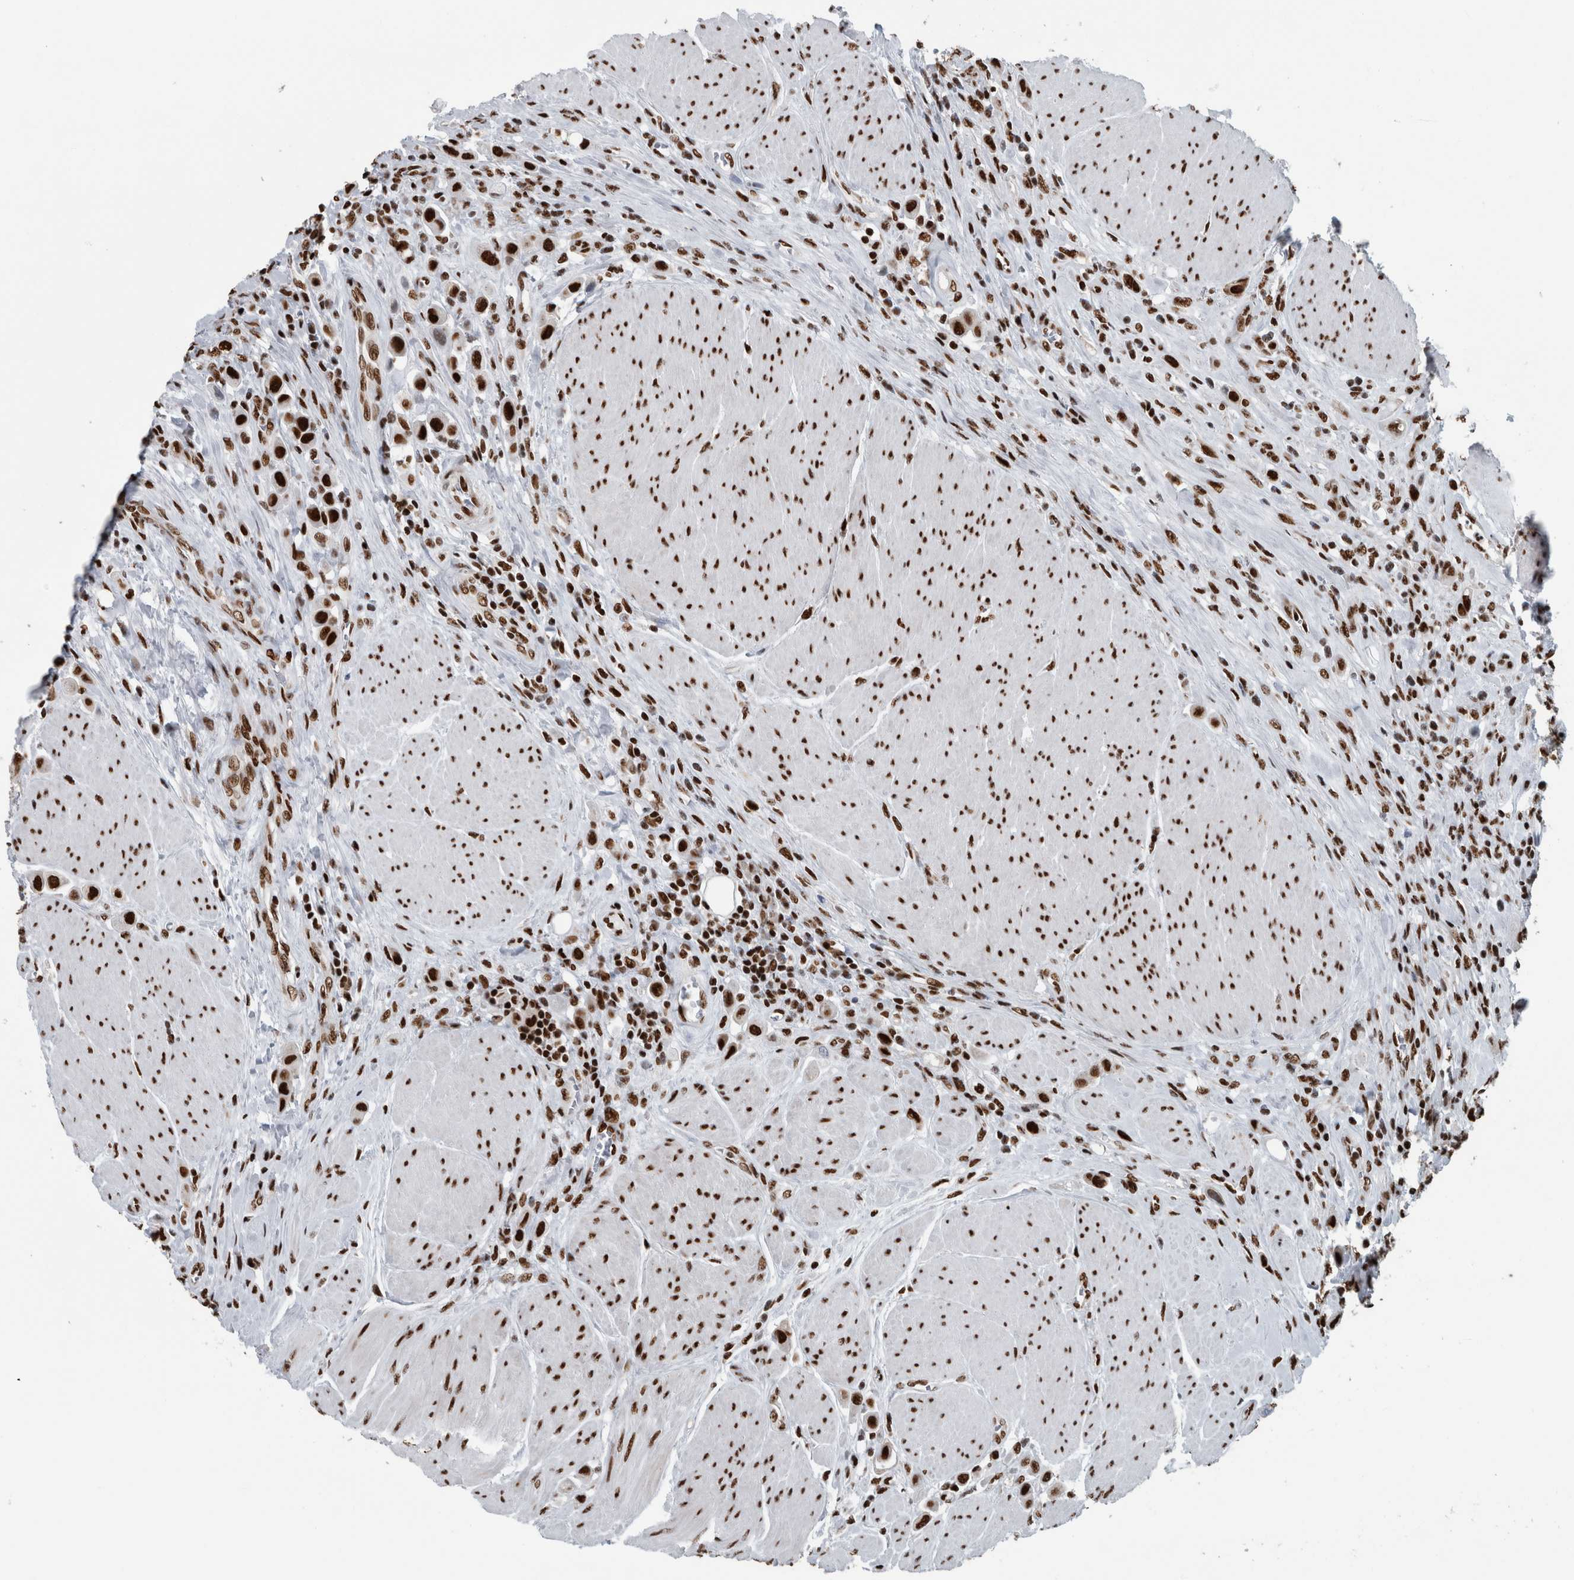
{"staining": {"intensity": "strong", "quantity": ">75%", "location": "nuclear"}, "tissue": "urothelial cancer", "cell_type": "Tumor cells", "image_type": "cancer", "snomed": [{"axis": "morphology", "description": "Urothelial carcinoma, High grade"}, {"axis": "topography", "description": "Urinary bladder"}], "caption": "Immunohistochemistry (IHC) histopathology image of neoplastic tissue: human high-grade urothelial carcinoma stained using immunohistochemistry (IHC) exhibits high levels of strong protein expression localized specifically in the nuclear of tumor cells, appearing as a nuclear brown color.", "gene": "DNMT3A", "patient": {"sex": "male", "age": 50}}